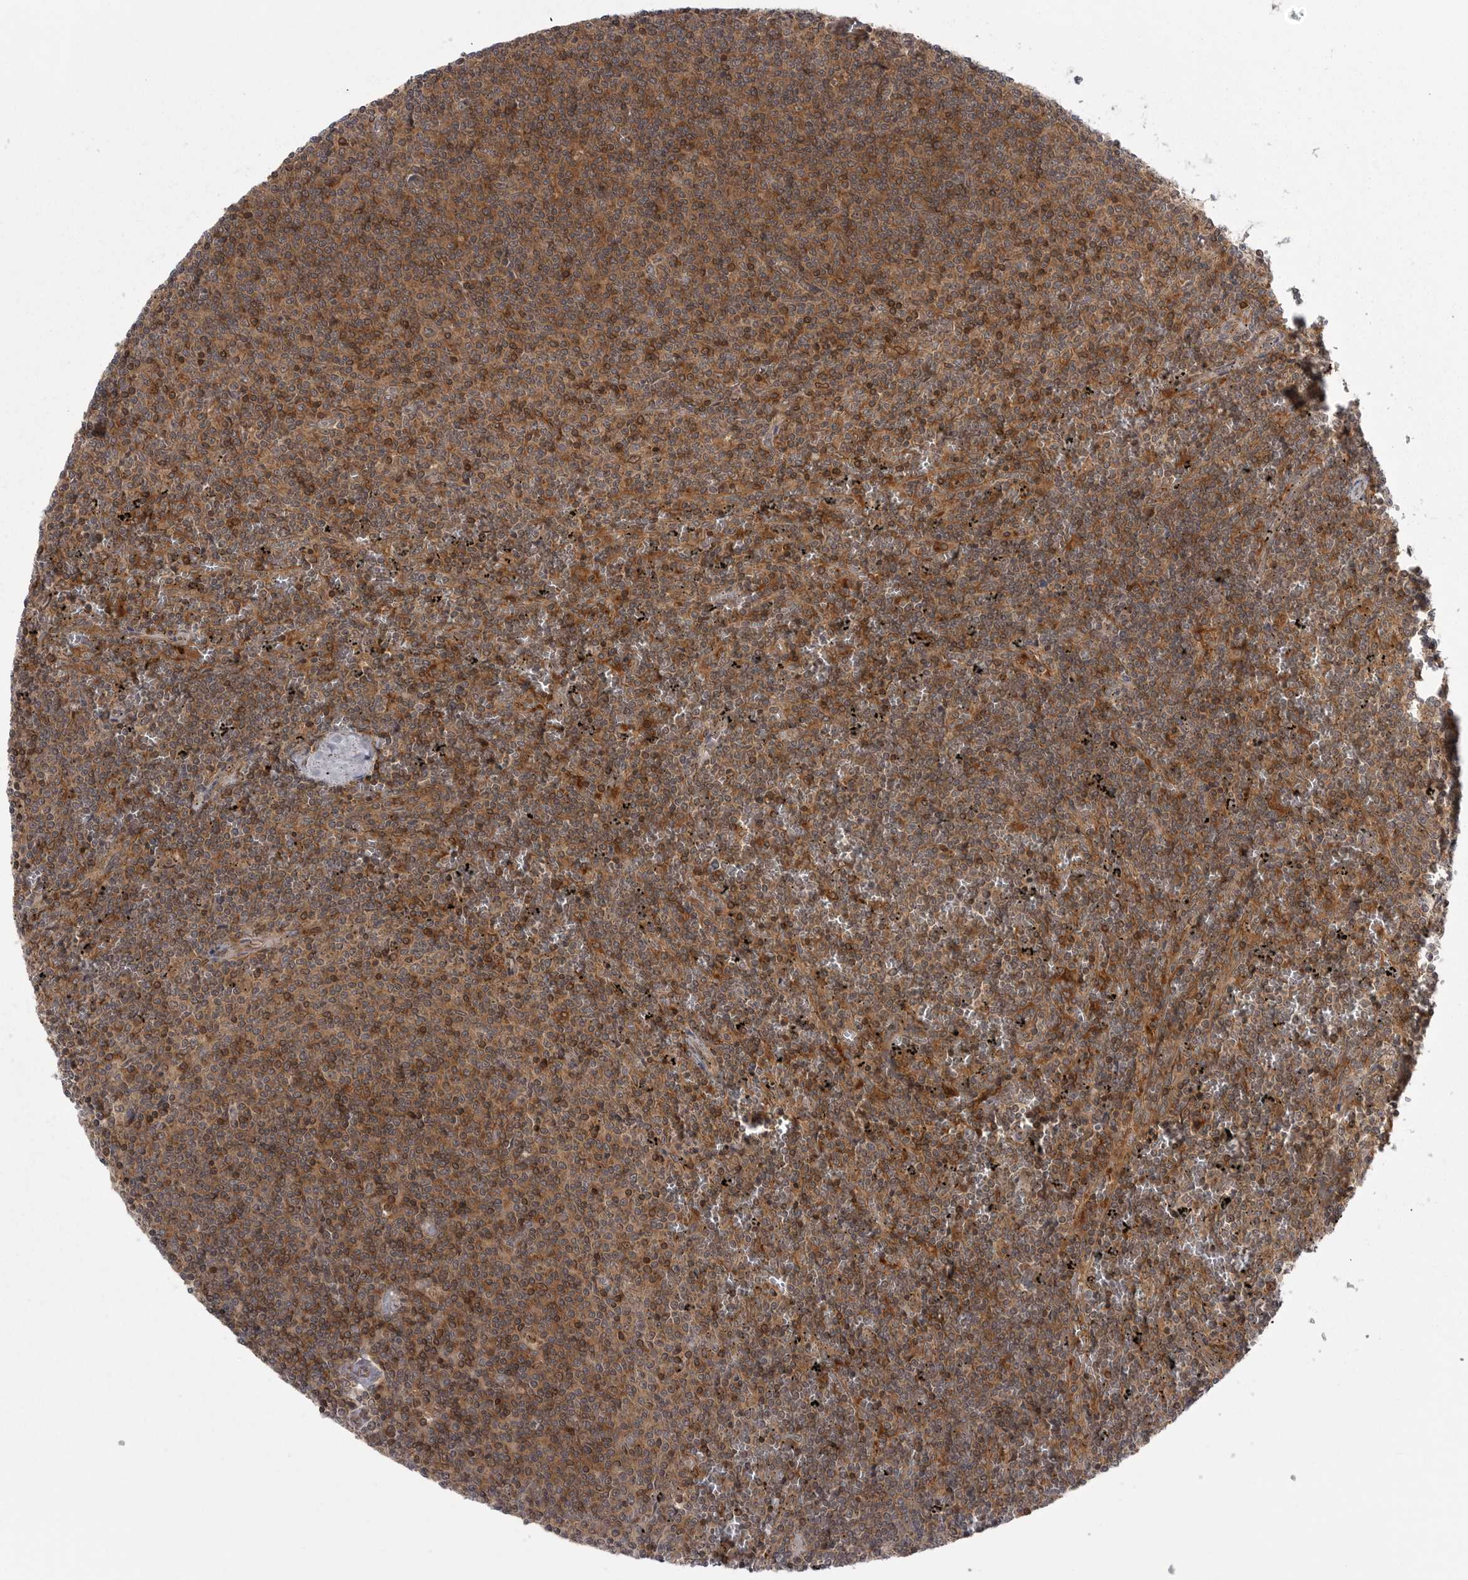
{"staining": {"intensity": "moderate", "quantity": ">75%", "location": "cytoplasmic/membranous"}, "tissue": "lymphoma", "cell_type": "Tumor cells", "image_type": "cancer", "snomed": [{"axis": "morphology", "description": "Malignant lymphoma, non-Hodgkin's type, Low grade"}, {"axis": "topography", "description": "Spleen"}], "caption": "Approximately >75% of tumor cells in low-grade malignant lymphoma, non-Hodgkin's type show moderate cytoplasmic/membranous protein staining as visualized by brown immunohistochemical staining.", "gene": "STK24", "patient": {"sex": "female", "age": 50}}